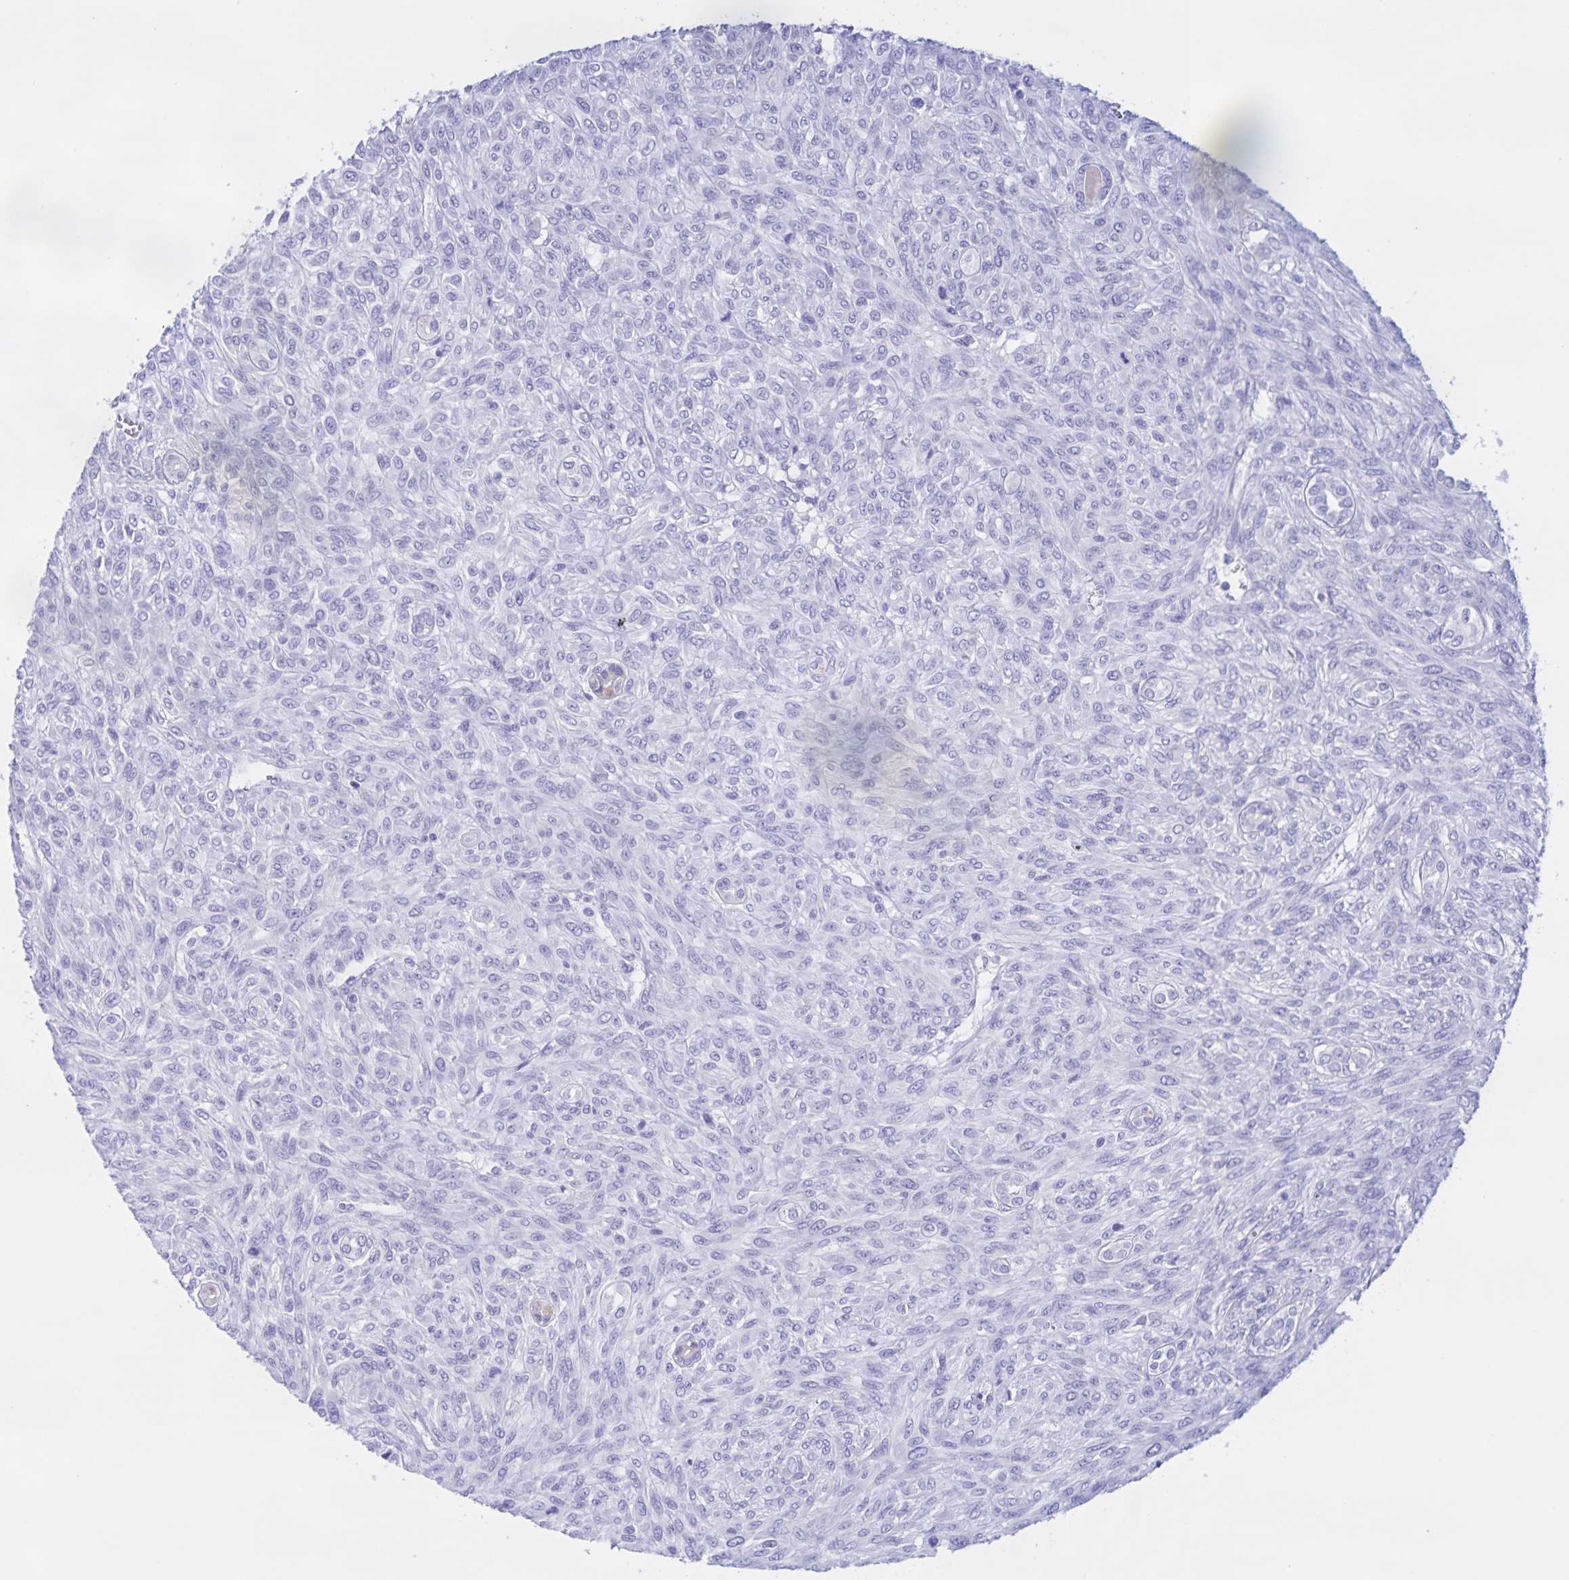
{"staining": {"intensity": "negative", "quantity": "none", "location": "none"}, "tissue": "renal cancer", "cell_type": "Tumor cells", "image_type": "cancer", "snomed": [{"axis": "morphology", "description": "Adenocarcinoma, NOS"}, {"axis": "topography", "description": "Kidney"}], "caption": "This is a histopathology image of immunohistochemistry (IHC) staining of renal cancer, which shows no staining in tumor cells.", "gene": "CATSPER4", "patient": {"sex": "male", "age": 58}}